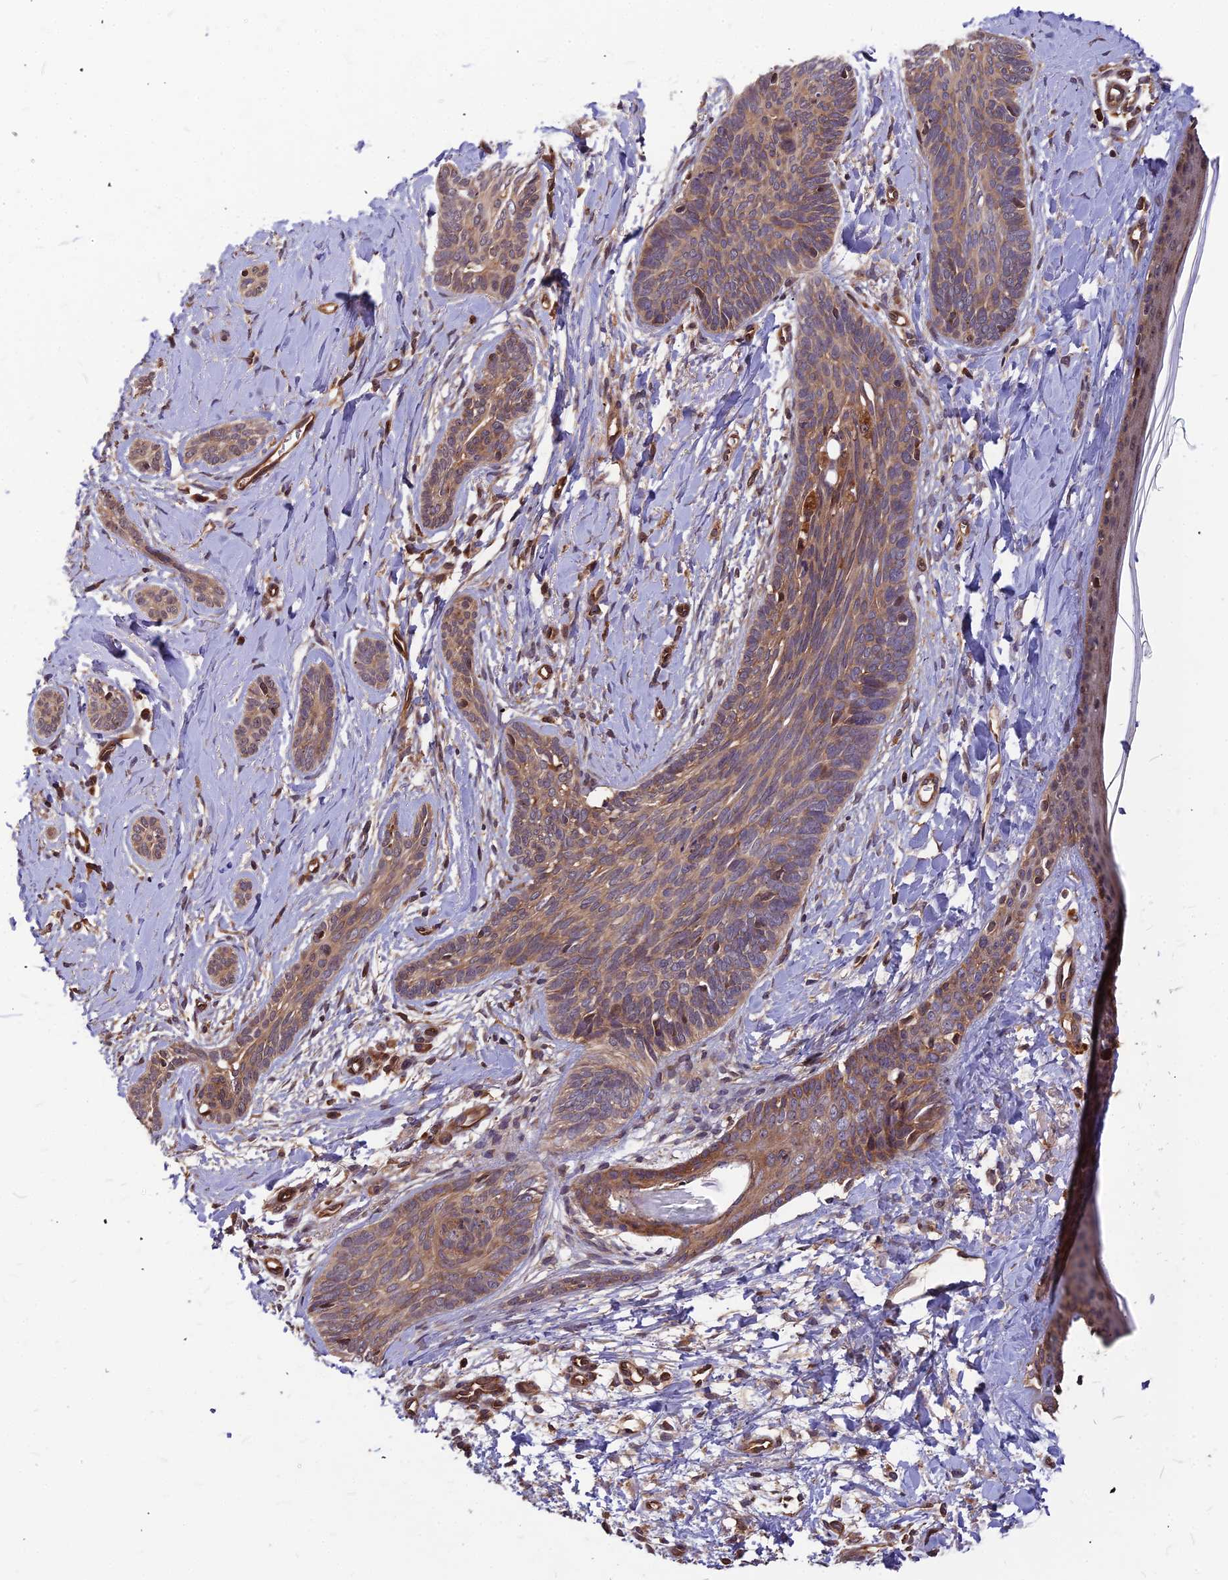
{"staining": {"intensity": "weak", "quantity": "25%-75%", "location": "cytoplasmic/membranous"}, "tissue": "skin cancer", "cell_type": "Tumor cells", "image_type": "cancer", "snomed": [{"axis": "morphology", "description": "Basal cell carcinoma"}, {"axis": "topography", "description": "Skin"}], "caption": "Skin basal cell carcinoma stained for a protein shows weak cytoplasmic/membranous positivity in tumor cells.", "gene": "ZNF467", "patient": {"sex": "female", "age": 81}}